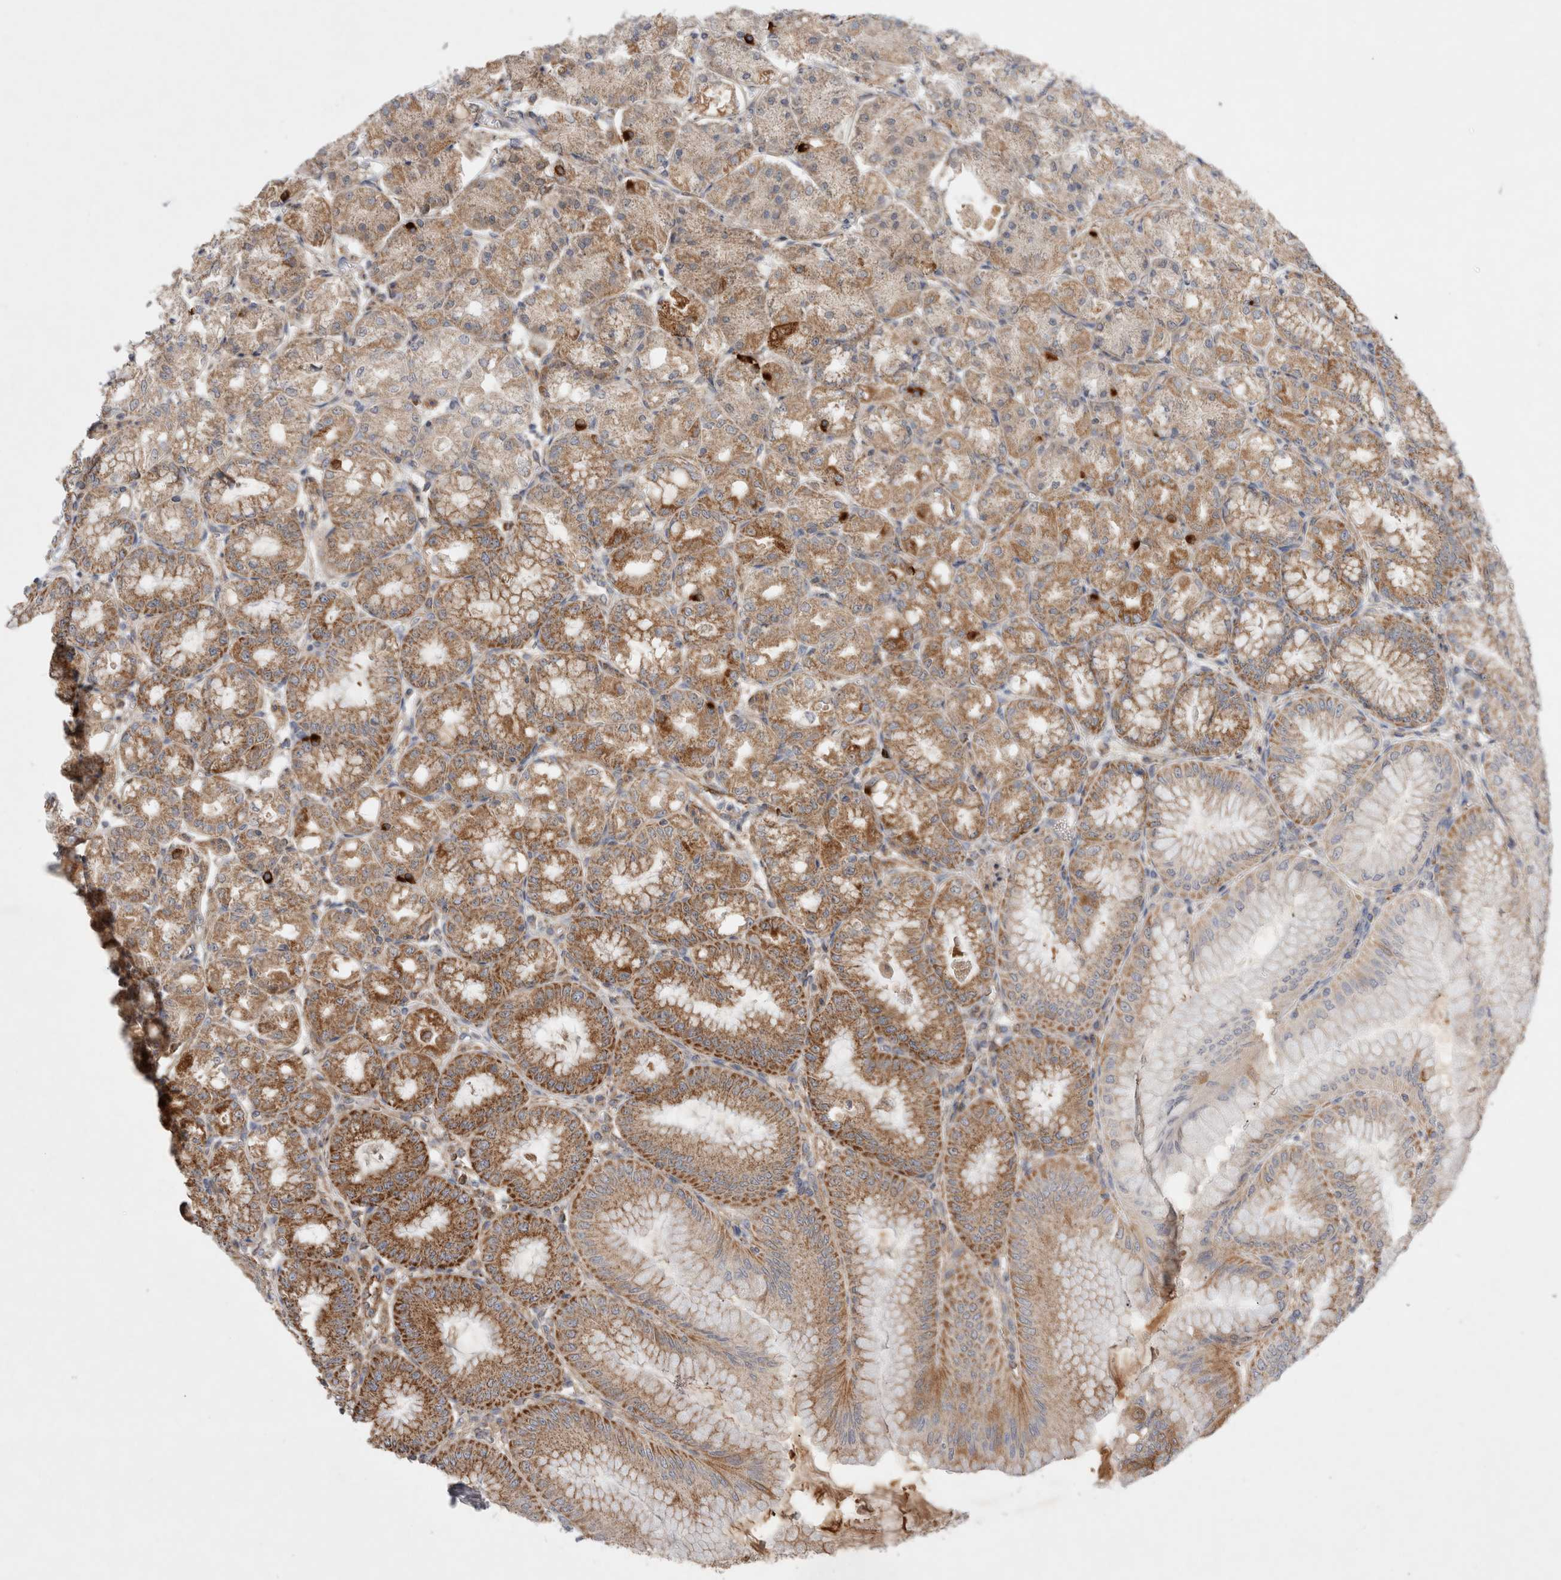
{"staining": {"intensity": "strong", "quantity": "25%-75%", "location": "cytoplasmic/membranous"}, "tissue": "stomach", "cell_type": "Glandular cells", "image_type": "normal", "snomed": [{"axis": "morphology", "description": "Normal tissue, NOS"}, {"axis": "topography", "description": "Stomach, lower"}], "caption": "Glandular cells demonstrate high levels of strong cytoplasmic/membranous staining in about 25%-75% of cells in unremarkable human stomach. Using DAB (3,3'-diaminobenzidine) (brown) and hematoxylin (blue) stains, captured at high magnification using brightfield microscopy.", "gene": "MRPS28", "patient": {"sex": "male", "age": 71}}